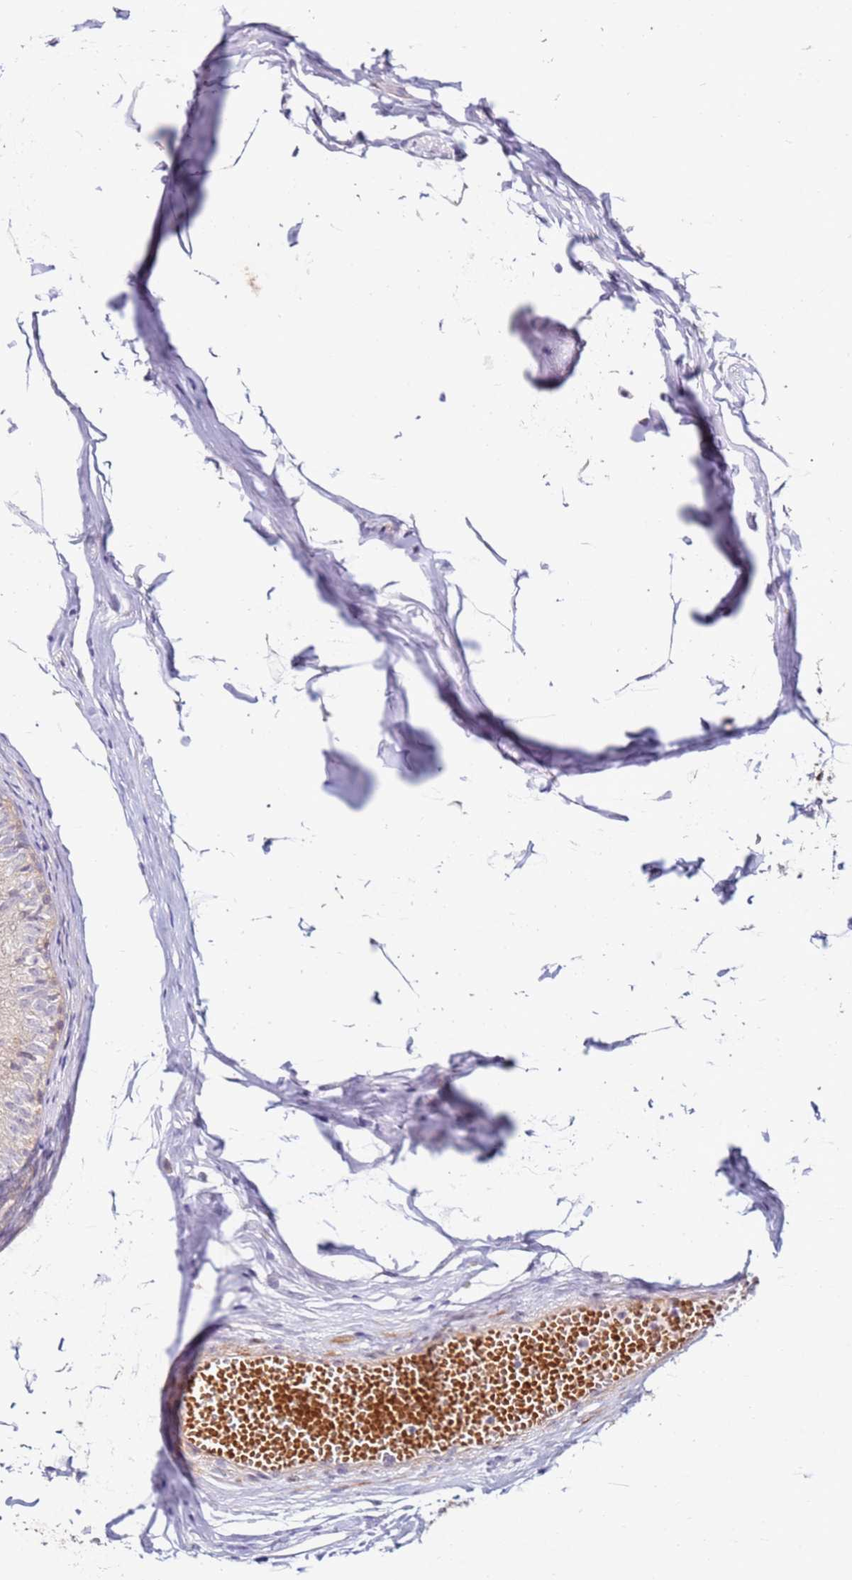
{"staining": {"intensity": "negative", "quantity": "none", "location": "none"}, "tissue": "epididymis", "cell_type": "Glandular cells", "image_type": "normal", "snomed": [{"axis": "morphology", "description": "Normal tissue, NOS"}, {"axis": "morphology", "description": "Seminoma in situ"}, {"axis": "topography", "description": "Testis"}, {"axis": "topography", "description": "Epididymis"}], "caption": "DAB immunohistochemical staining of normal human epididymis shows no significant expression in glandular cells. (DAB immunohistochemistry (IHC) visualized using brightfield microscopy, high magnification).", "gene": "RARS2", "patient": {"sex": "male", "age": 28}}